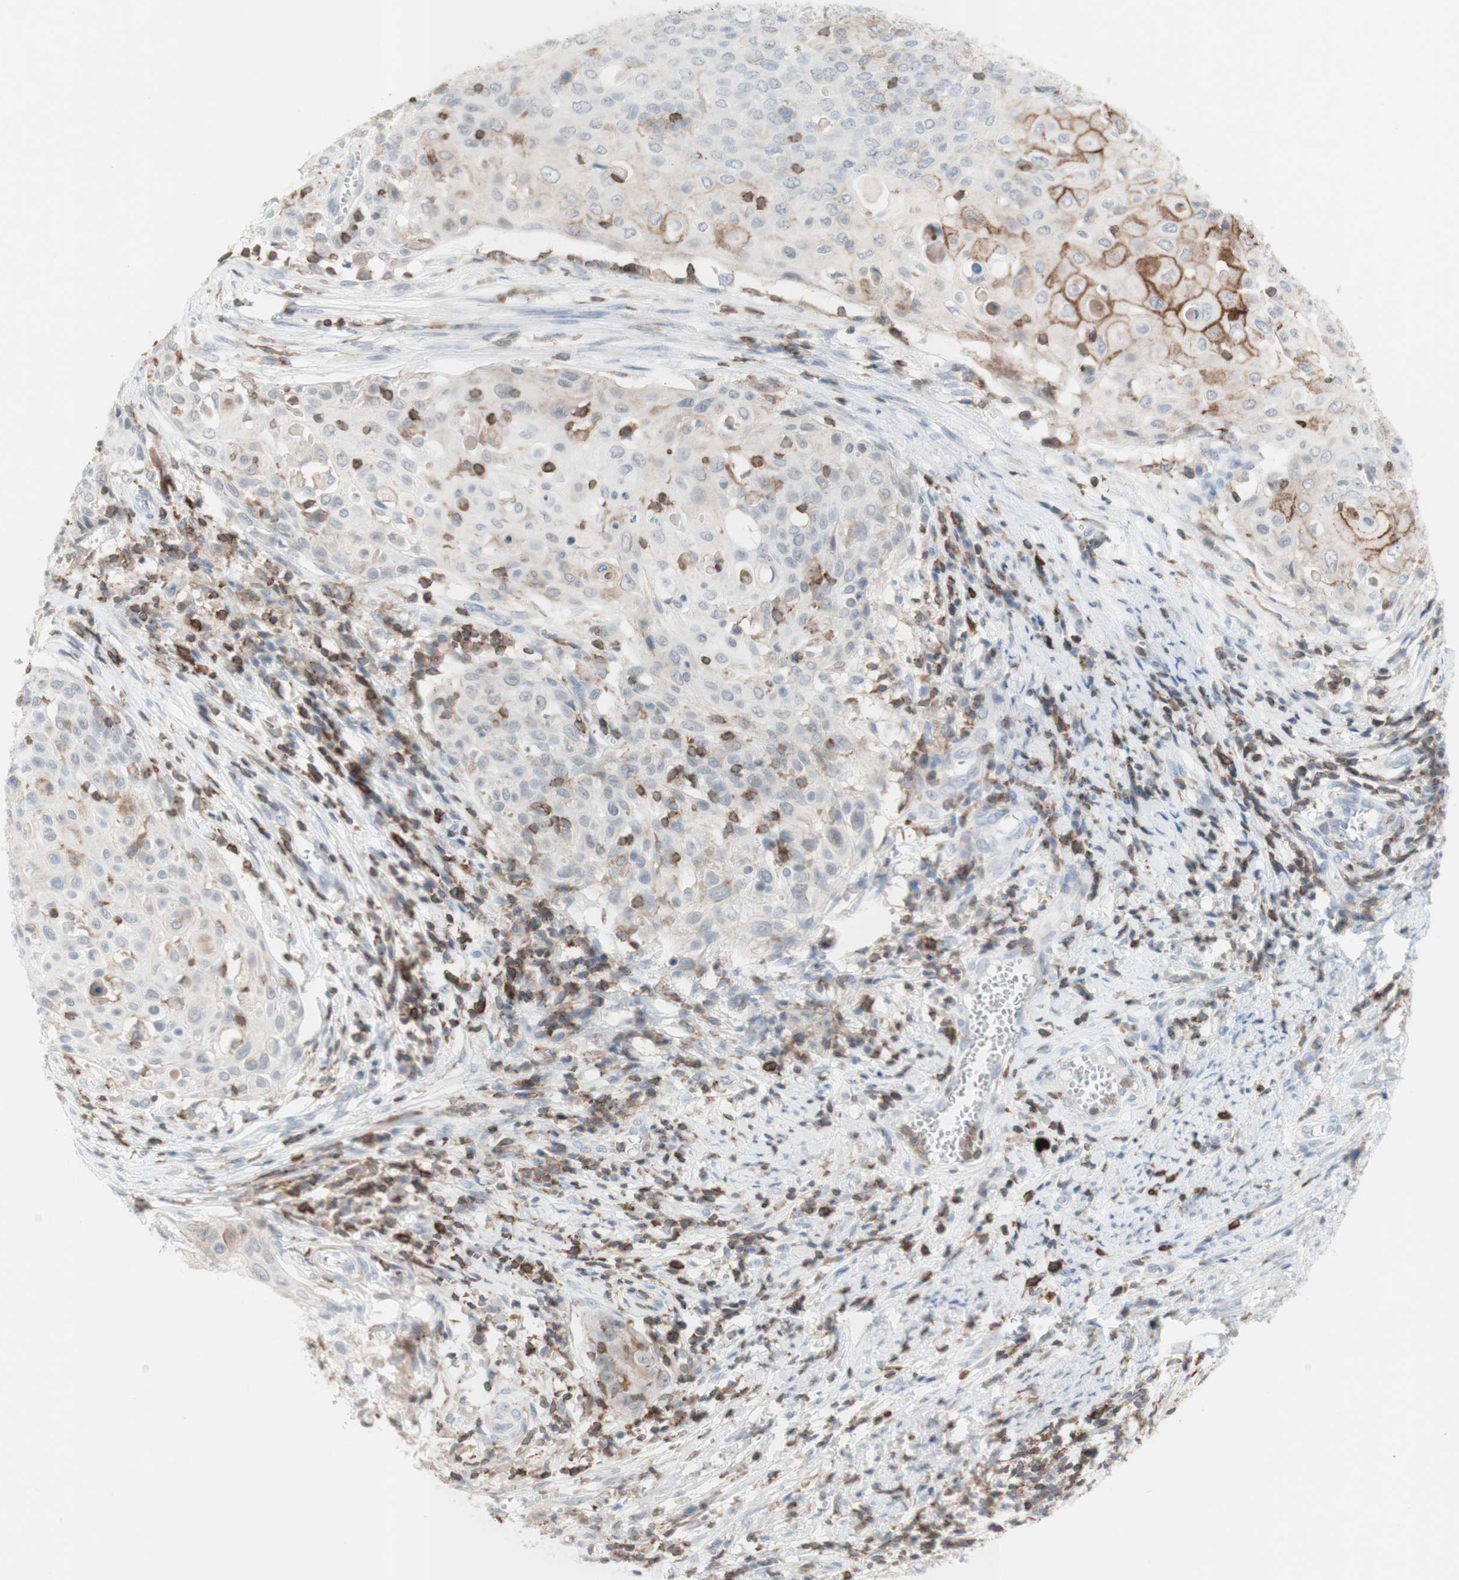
{"staining": {"intensity": "strong", "quantity": "<25%", "location": "cytoplasmic/membranous"}, "tissue": "cervical cancer", "cell_type": "Tumor cells", "image_type": "cancer", "snomed": [{"axis": "morphology", "description": "Squamous cell carcinoma, NOS"}, {"axis": "topography", "description": "Cervix"}], "caption": "Immunohistochemical staining of cervical cancer (squamous cell carcinoma) displays medium levels of strong cytoplasmic/membranous protein expression in approximately <25% of tumor cells. (DAB IHC with brightfield microscopy, high magnification).", "gene": "SPINK6", "patient": {"sex": "female", "age": 39}}